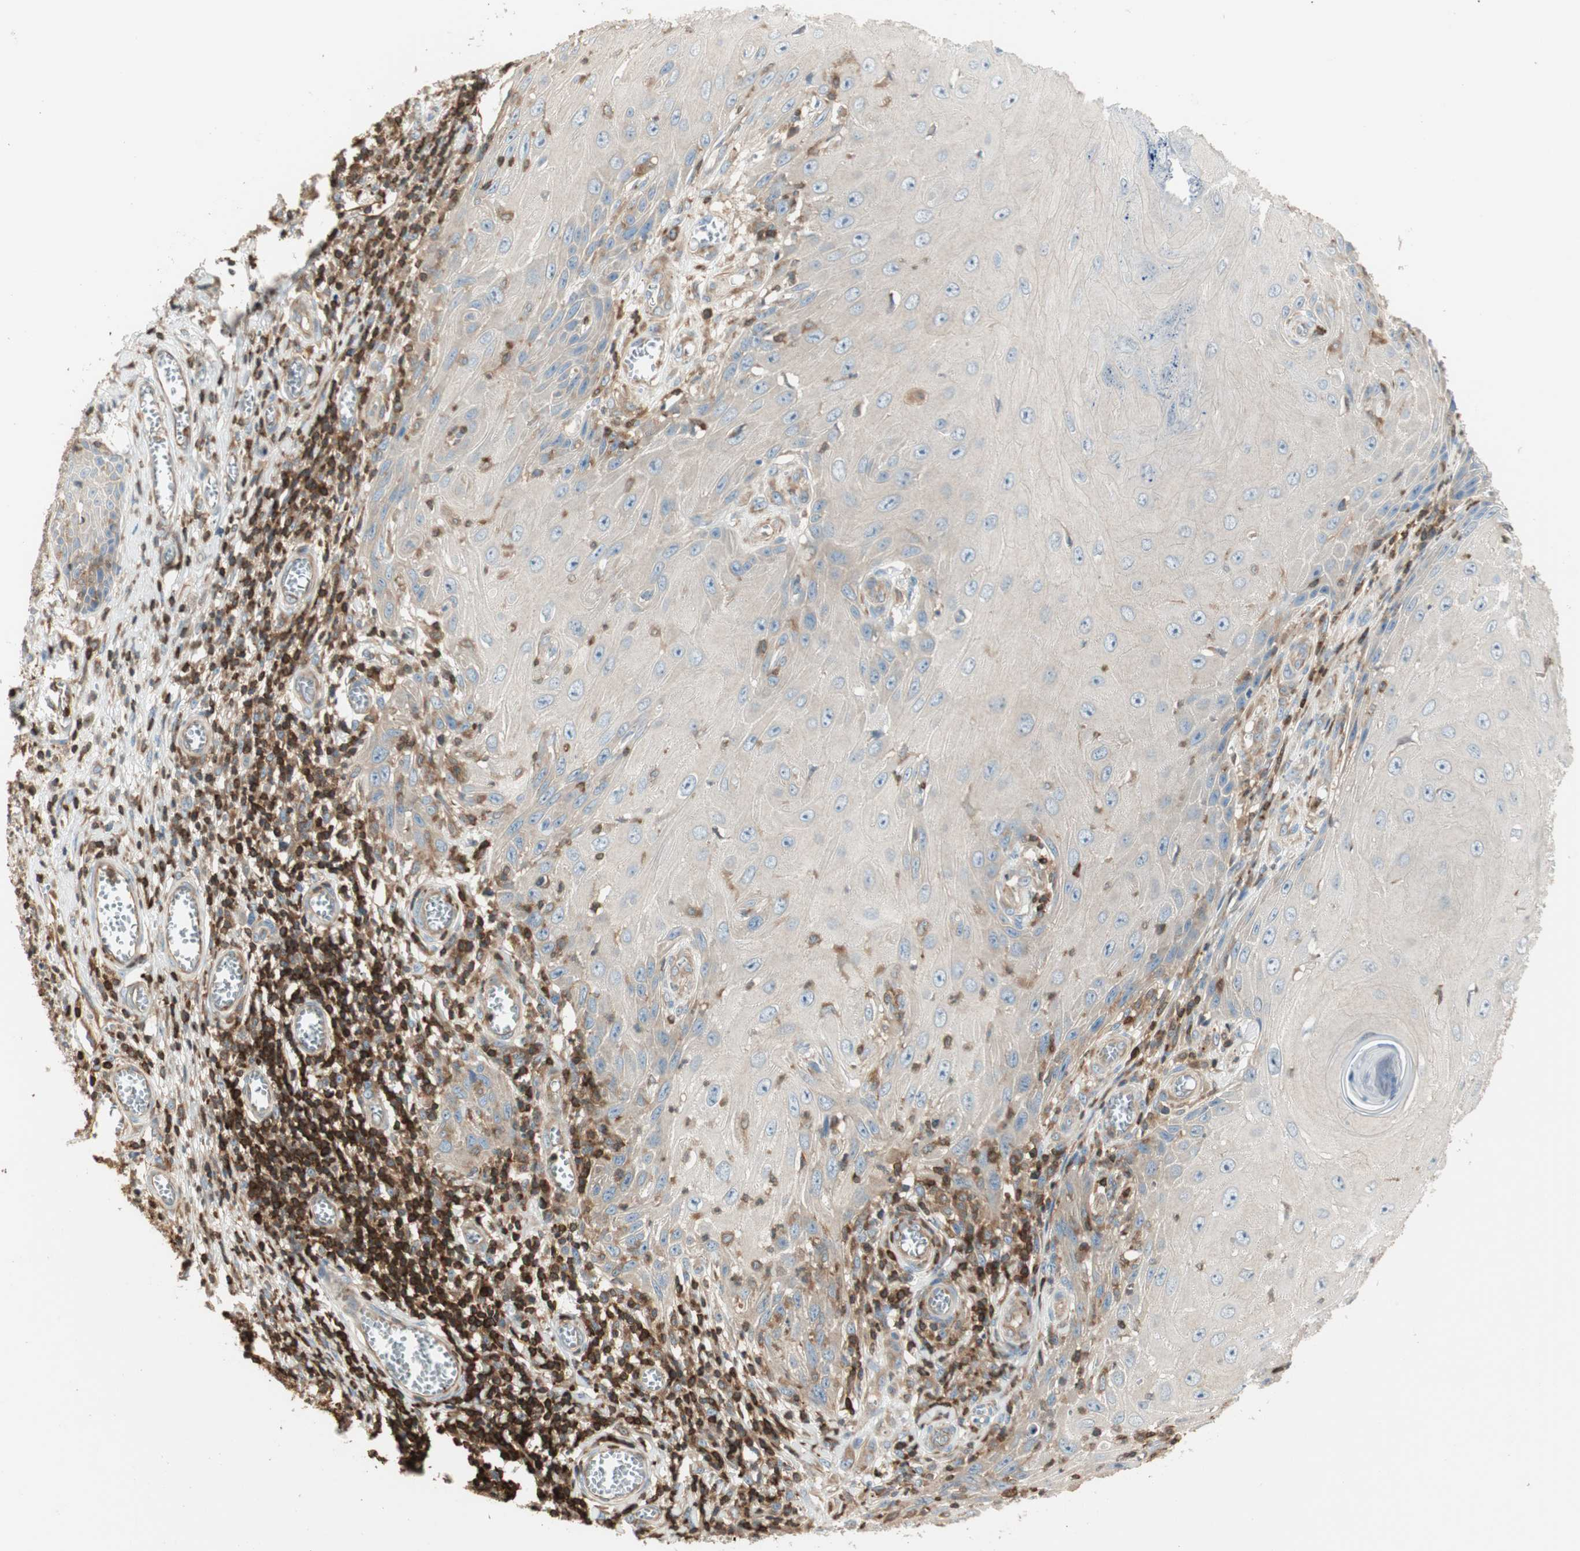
{"staining": {"intensity": "negative", "quantity": "none", "location": "none"}, "tissue": "skin cancer", "cell_type": "Tumor cells", "image_type": "cancer", "snomed": [{"axis": "morphology", "description": "Squamous cell carcinoma, NOS"}, {"axis": "topography", "description": "Skin"}], "caption": "Skin squamous cell carcinoma was stained to show a protein in brown. There is no significant expression in tumor cells.", "gene": "CRLF3", "patient": {"sex": "female", "age": 73}}